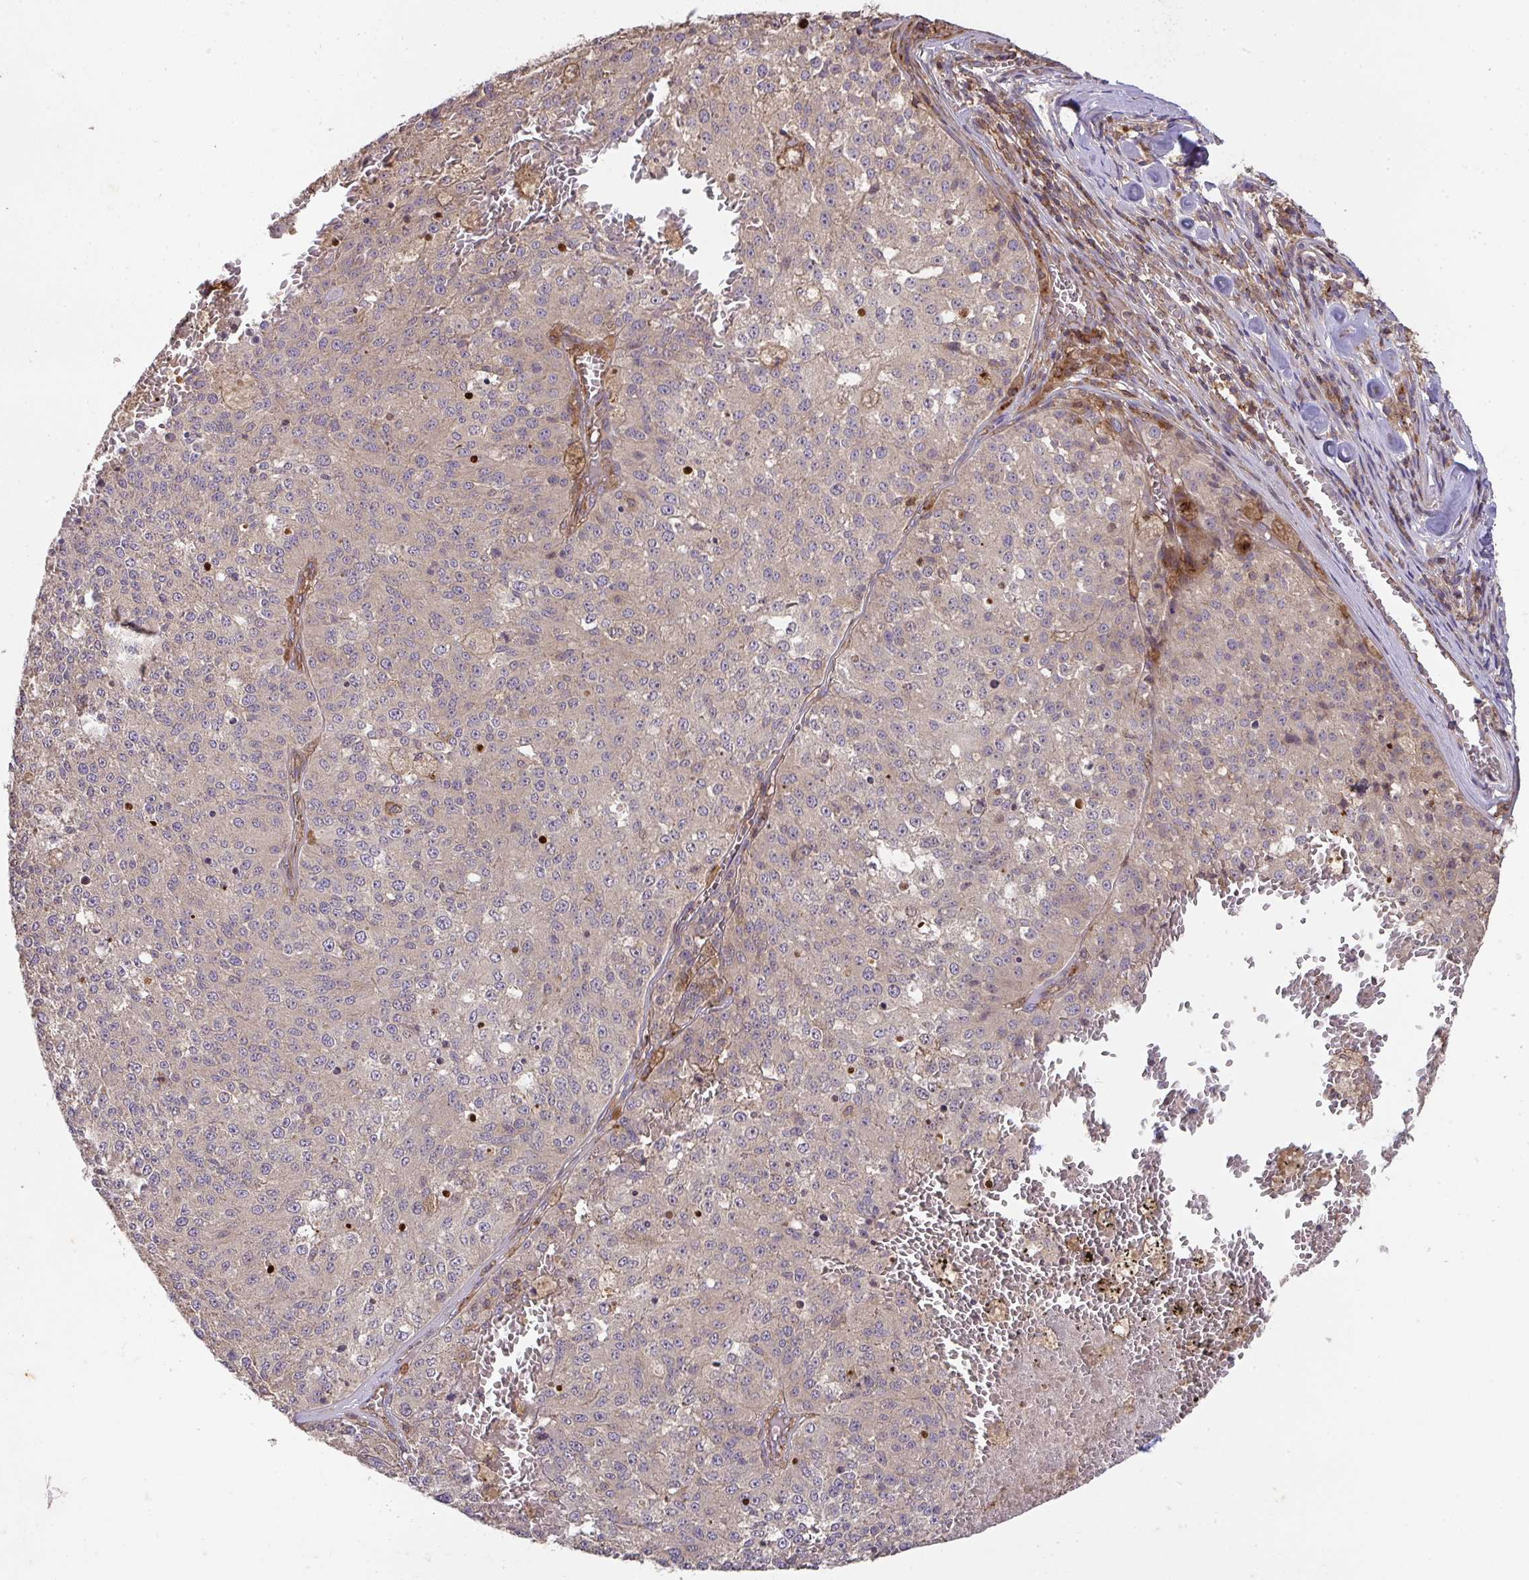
{"staining": {"intensity": "negative", "quantity": "none", "location": "none"}, "tissue": "melanoma", "cell_type": "Tumor cells", "image_type": "cancer", "snomed": [{"axis": "morphology", "description": "Malignant melanoma, Metastatic site"}, {"axis": "topography", "description": "Lymph node"}], "caption": "Immunohistochemistry (IHC) histopathology image of malignant melanoma (metastatic site) stained for a protein (brown), which reveals no expression in tumor cells.", "gene": "TNMD", "patient": {"sex": "female", "age": 64}}